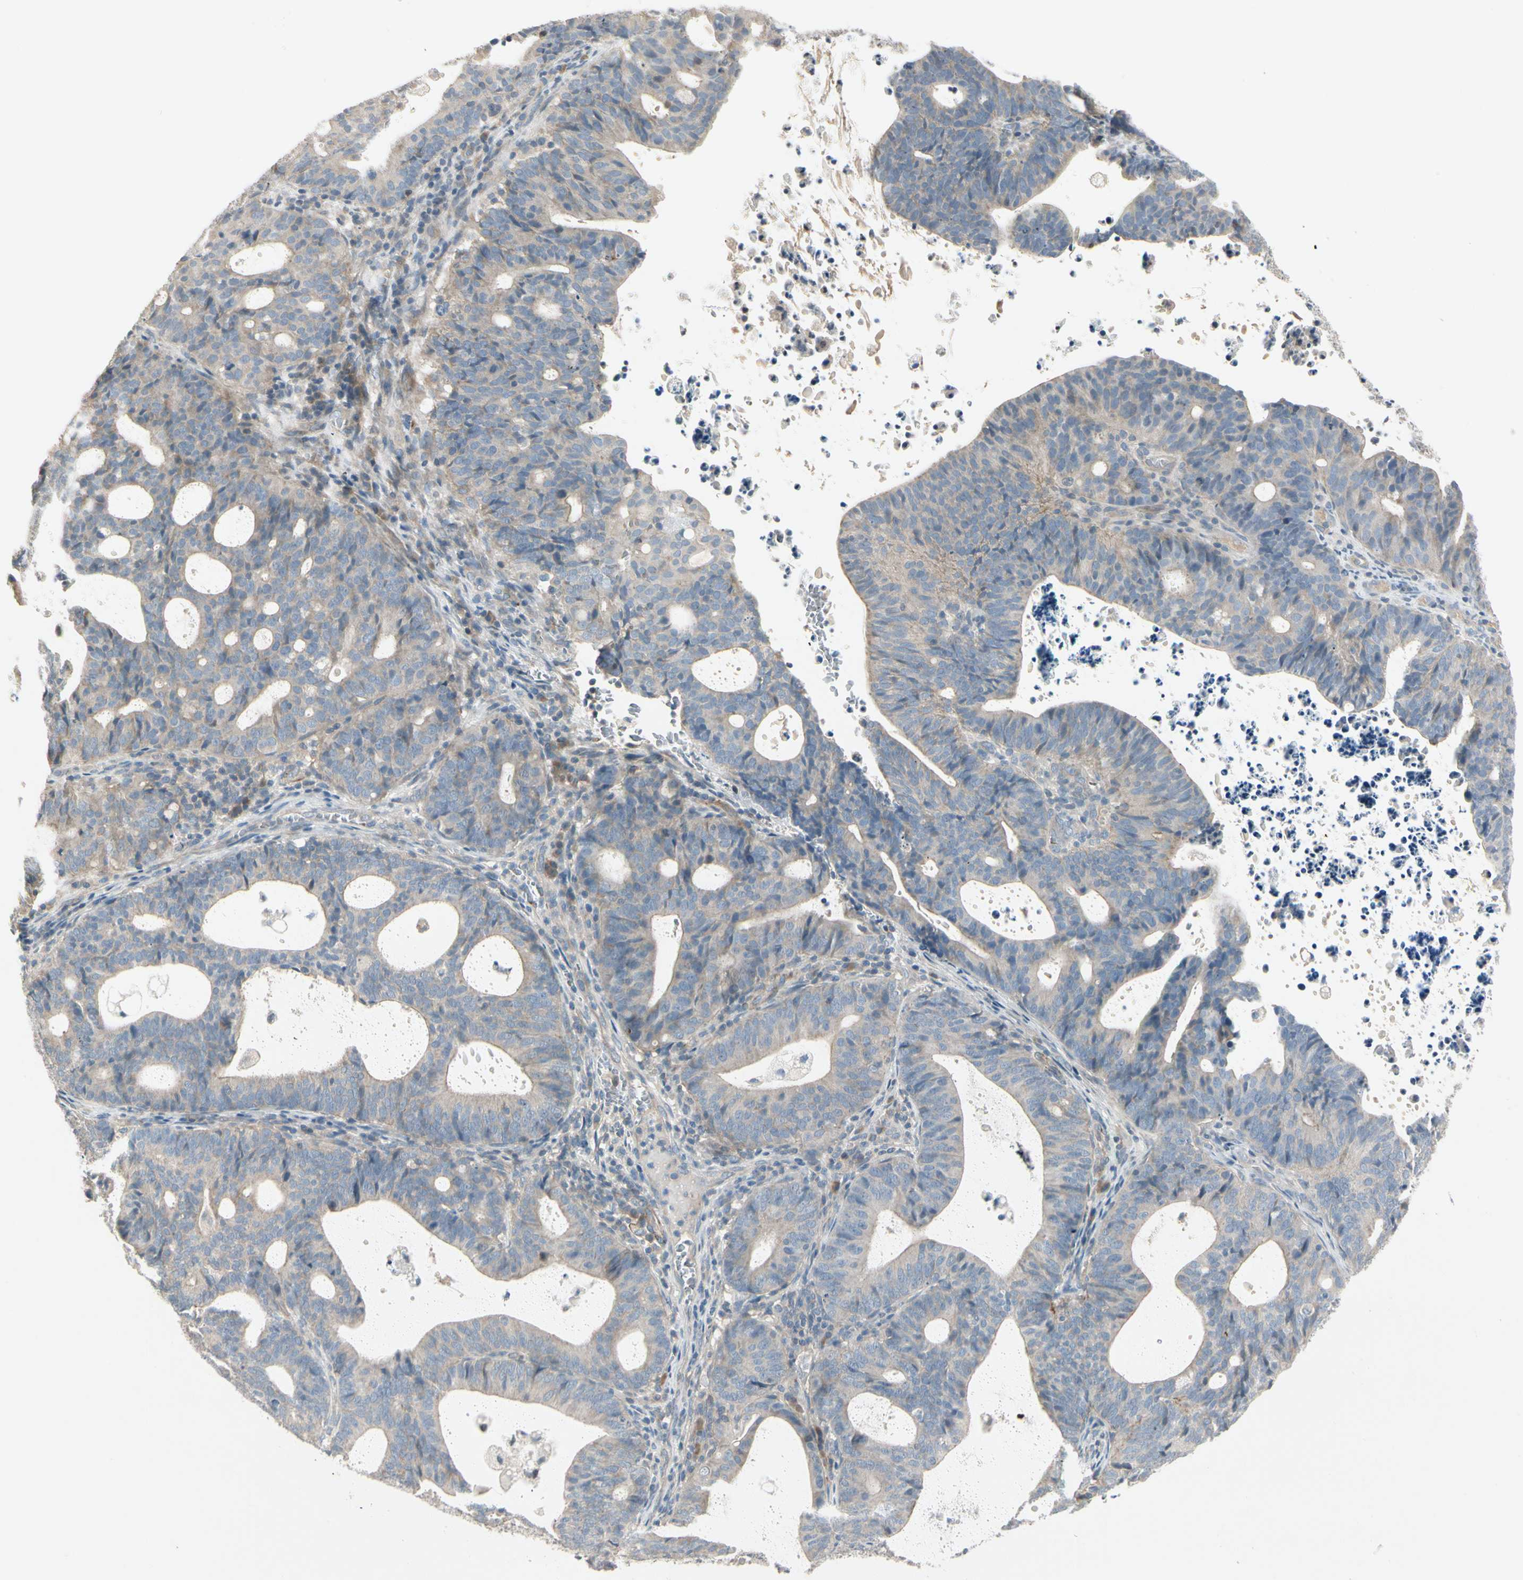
{"staining": {"intensity": "weak", "quantity": "<25%", "location": "cytoplasmic/membranous"}, "tissue": "endometrial cancer", "cell_type": "Tumor cells", "image_type": "cancer", "snomed": [{"axis": "morphology", "description": "Adenocarcinoma, NOS"}, {"axis": "topography", "description": "Uterus"}], "caption": "Histopathology image shows no significant protein staining in tumor cells of endometrial cancer.", "gene": "PPP3CB", "patient": {"sex": "female", "age": 83}}